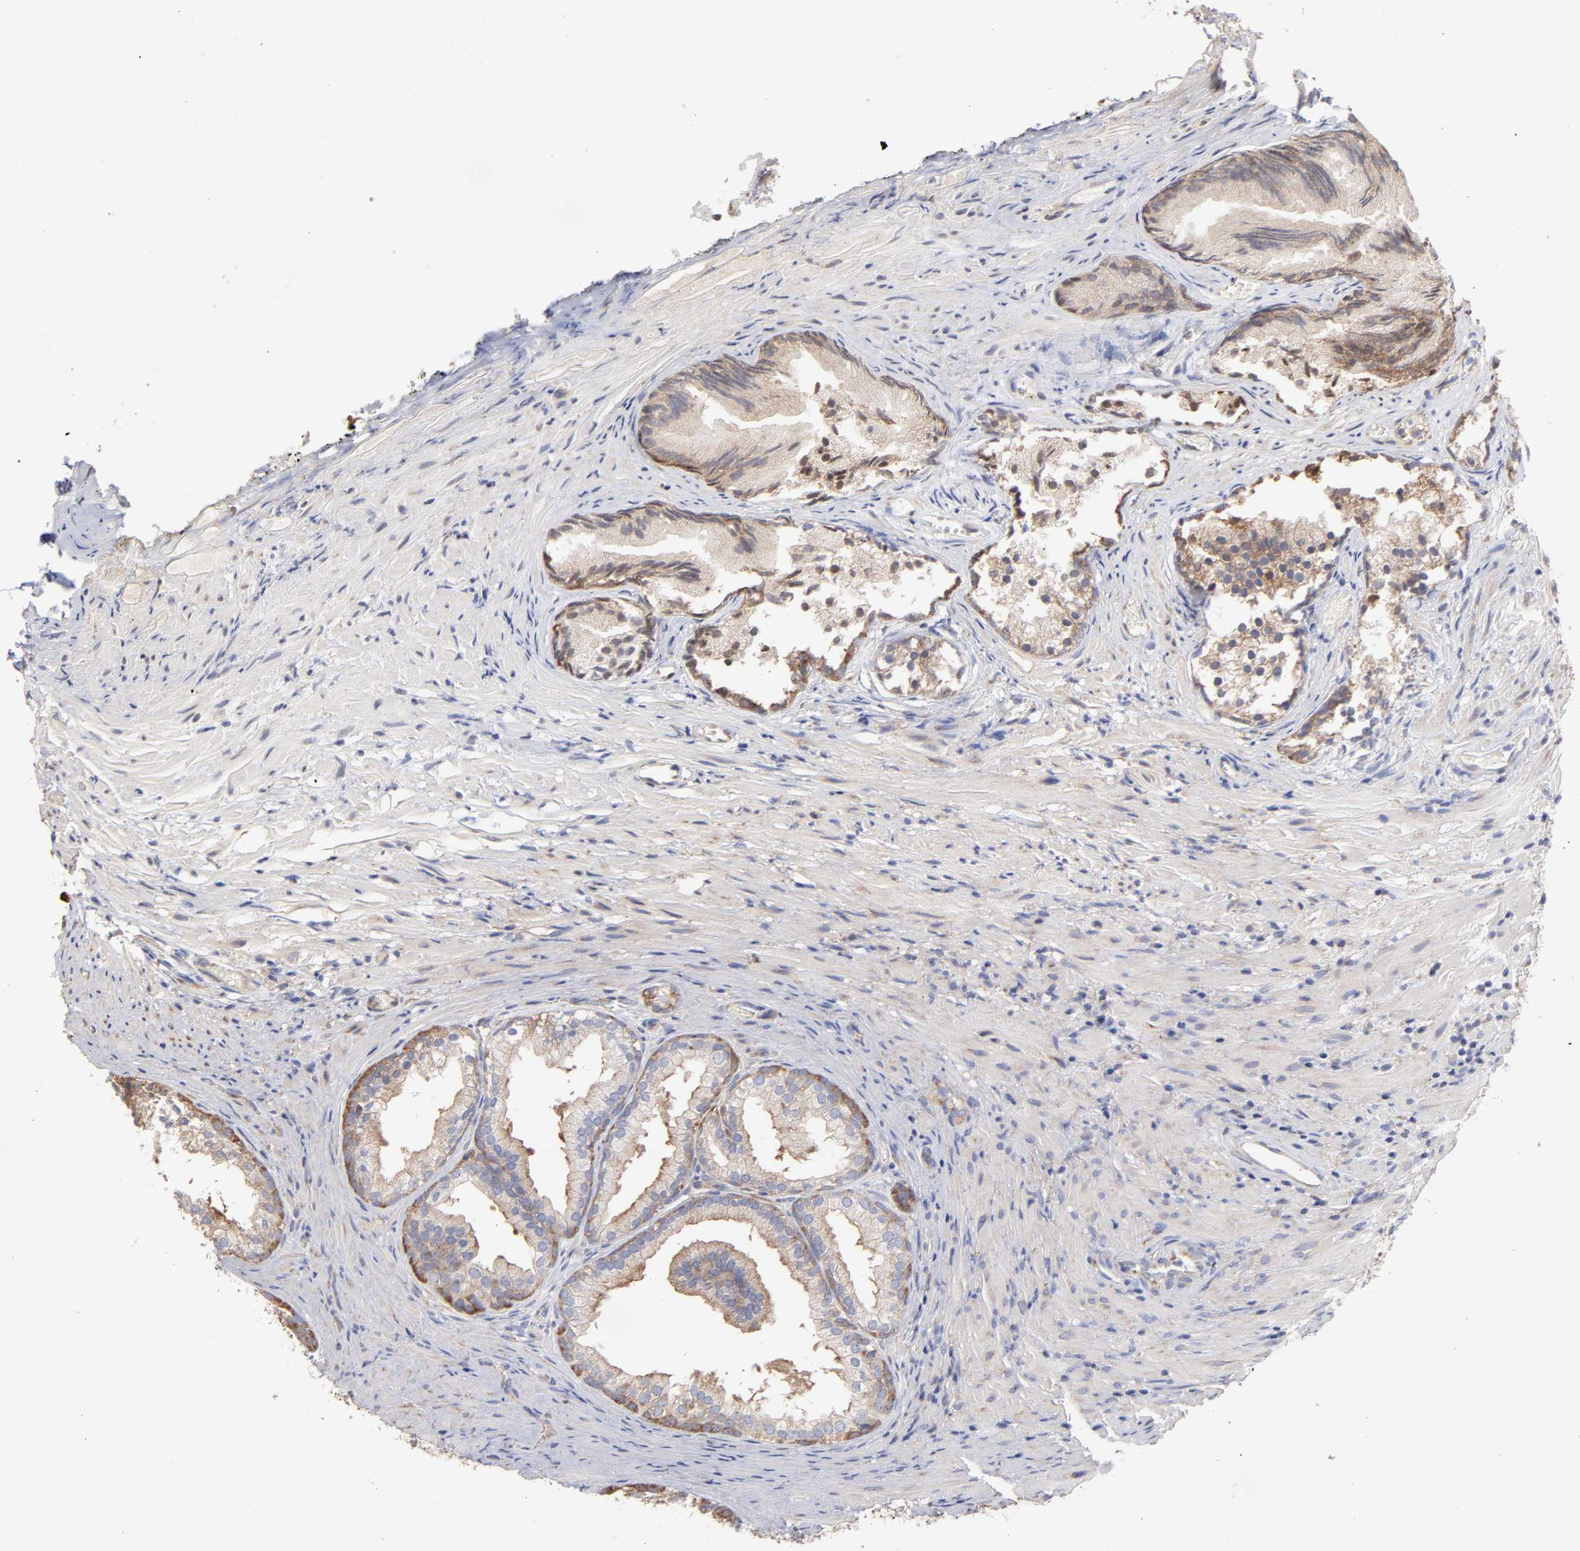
{"staining": {"intensity": "weak", "quantity": ">75%", "location": "cytoplasmic/membranous"}, "tissue": "prostate", "cell_type": "Glandular cells", "image_type": "normal", "snomed": [{"axis": "morphology", "description": "Normal tissue, NOS"}, {"axis": "topography", "description": "Prostate"}], "caption": "Unremarkable prostate displays weak cytoplasmic/membranous positivity in approximately >75% of glandular cells (Brightfield microscopy of DAB IHC at high magnification)..", "gene": "RPL3", "patient": {"sex": "male", "age": 76}}